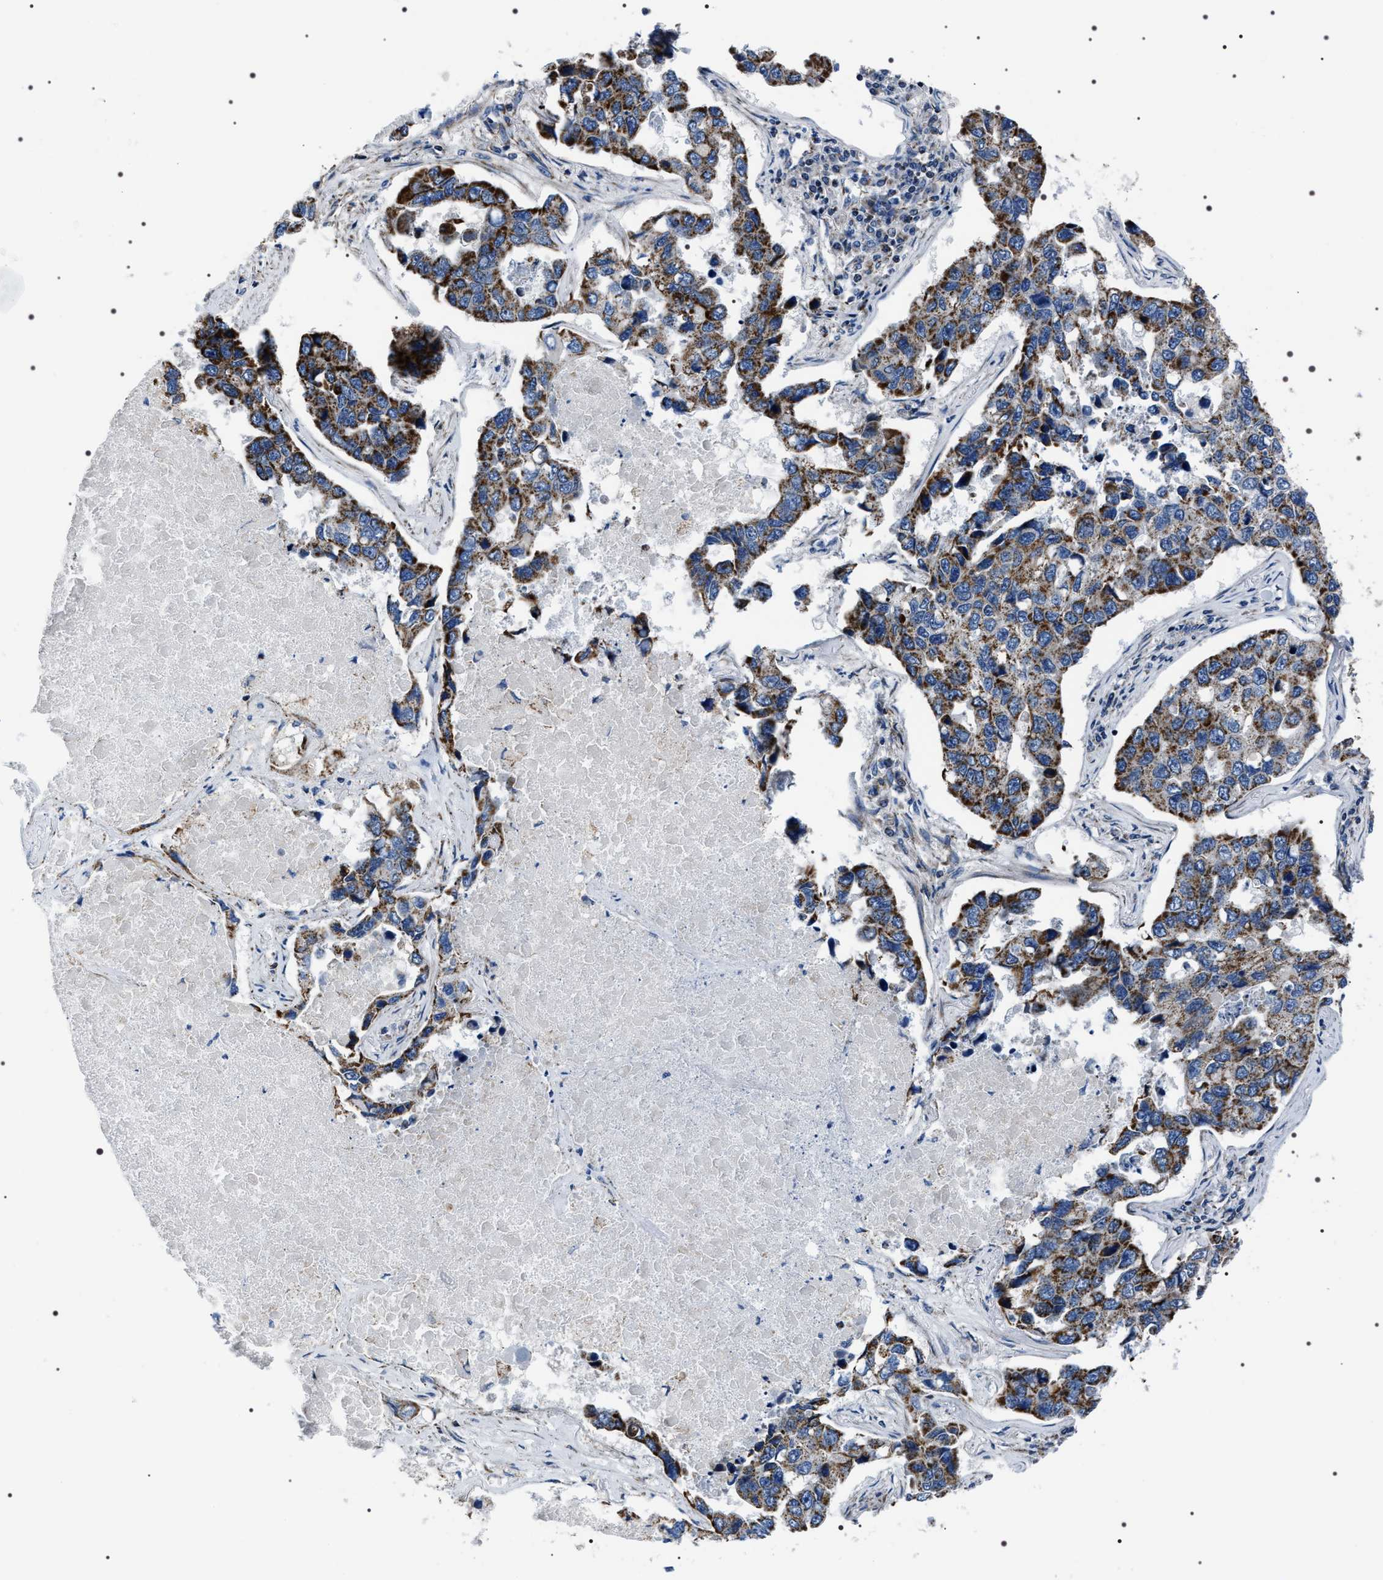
{"staining": {"intensity": "moderate", "quantity": ">75%", "location": "cytoplasmic/membranous"}, "tissue": "lung cancer", "cell_type": "Tumor cells", "image_type": "cancer", "snomed": [{"axis": "morphology", "description": "Adenocarcinoma, NOS"}, {"axis": "topography", "description": "Lung"}], "caption": "An immunohistochemistry (IHC) image of neoplastic tissue is shown. Protein staining in brown highlights moderate cytoplasmic/membranous positivity in lung adenocarcinoma within tumor cells. Immunohistochemistry stains the protein of interest in brown and the nuclei are stained blue.", "gene": "NTMT1", "patient": {"sex": "male", "age": 64}}